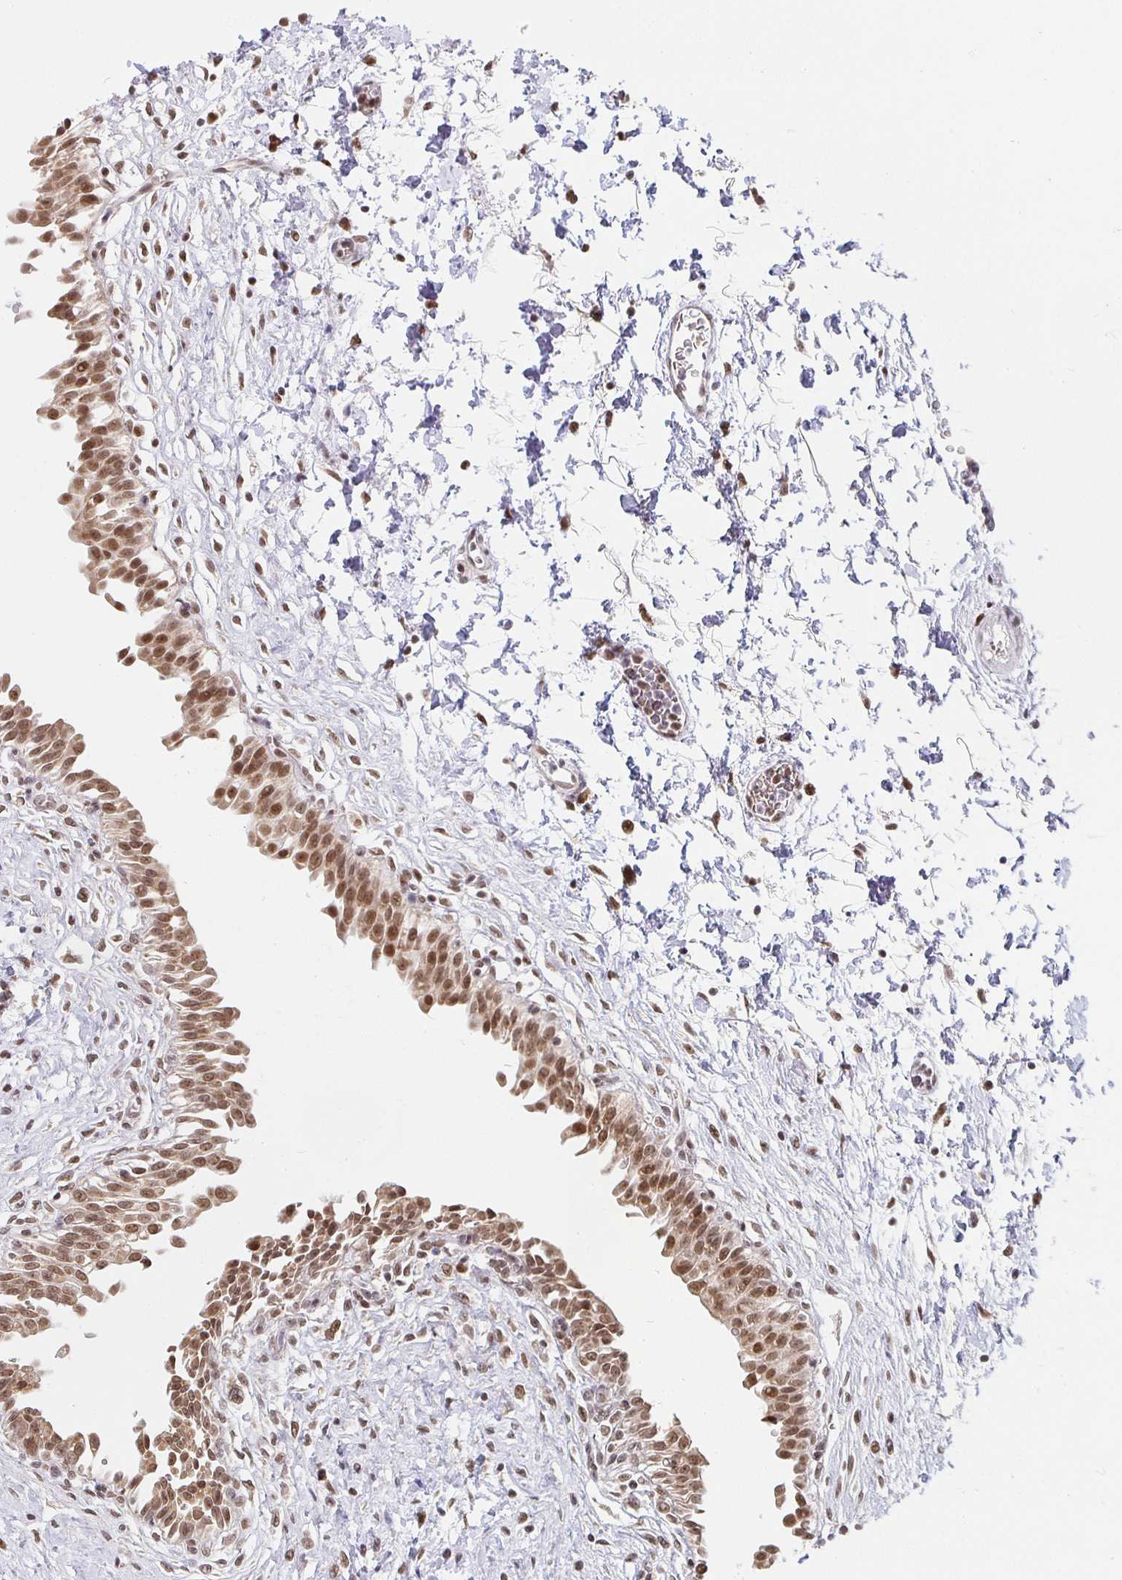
{"staining": {"intensity": "moderate", "quantity": ">75%", "location": "nuclear"}, "tissue": "urinary bladder", "cell_type": "Urothelial cells", "image_type": "normal", "snomed": [{"axis": "morphology", "description": "Normal tissue, NOS"}, {"axis": "topography", "description": "Urinary bladder"}], "caption": "The micrograph demonstrates a brown stain indicating the presence of a protein in the nuclear of urothelial cells in urinary bladder.", "gene": "SMARCA2", "patient": {"sex": "male", "age": 37}}